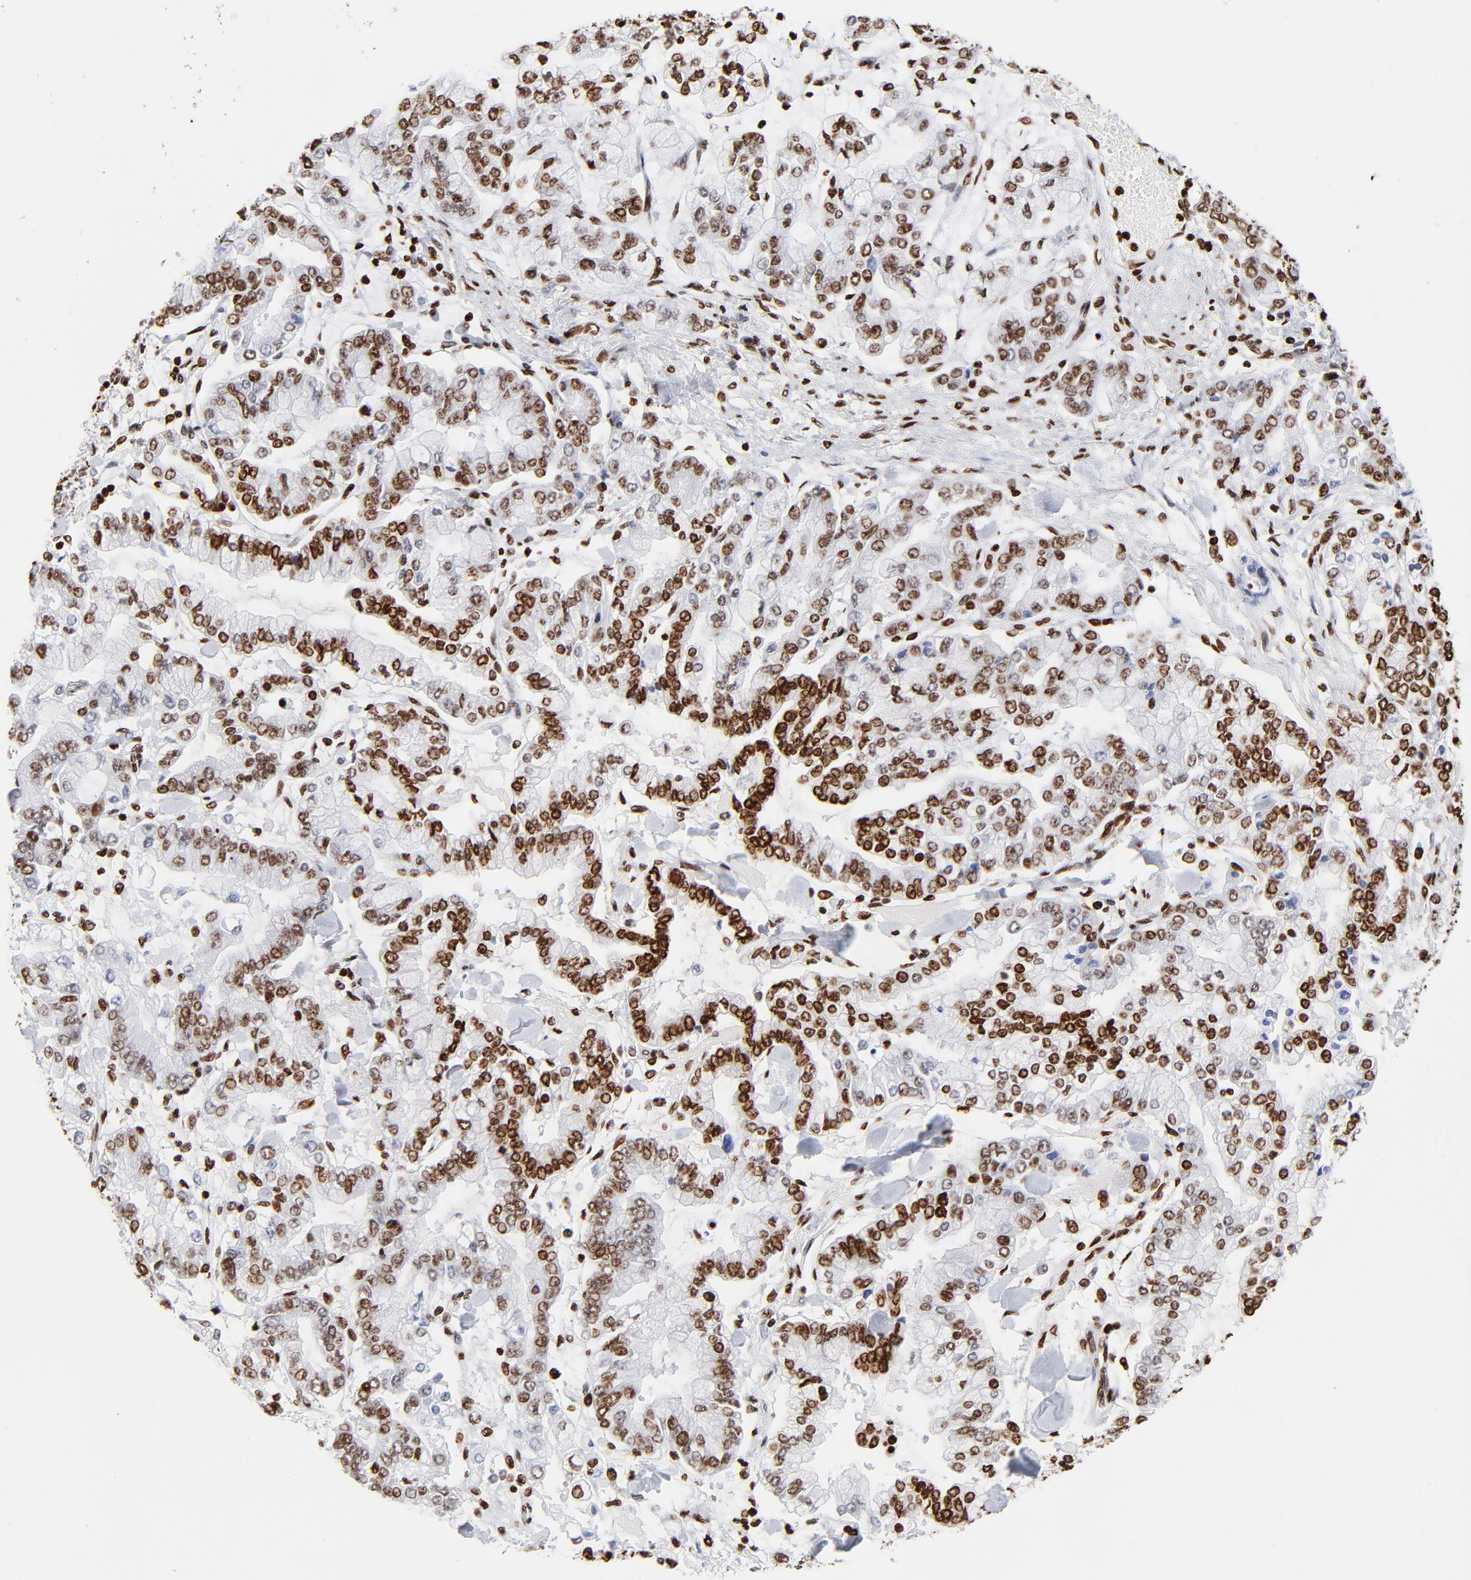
{"staining": {"intensity": "strong", "quantity": ">75%", "location": "nuclear"}, "tissue": "stomach cancer", "cell_type": "Tumor cells", "image_type": "cancer", "snomed": [{"axis": "morphology", "description": "Normal tissue, NOS"}, {"axis": "morphology", "description": "Adenocarcinoma, NOS"}, {"axis": "topography", "description": "Stomach, upper"}, {"axis": "topography", "description": "Stomach"}], "caption": "Immunohistochemical staining of human stomach cancer exhibits strong nuclear protein expression in approximately >75% of tumor cells. The staining was performed using DAB (3,3'-diaminobenzidine) to visualize the protein expression in brown, while the nuclei were stained in blue with hematoxylin (Magnification: 20x).", "gene": "FBH1", "patient": {"sex": "male", "age": 76}}